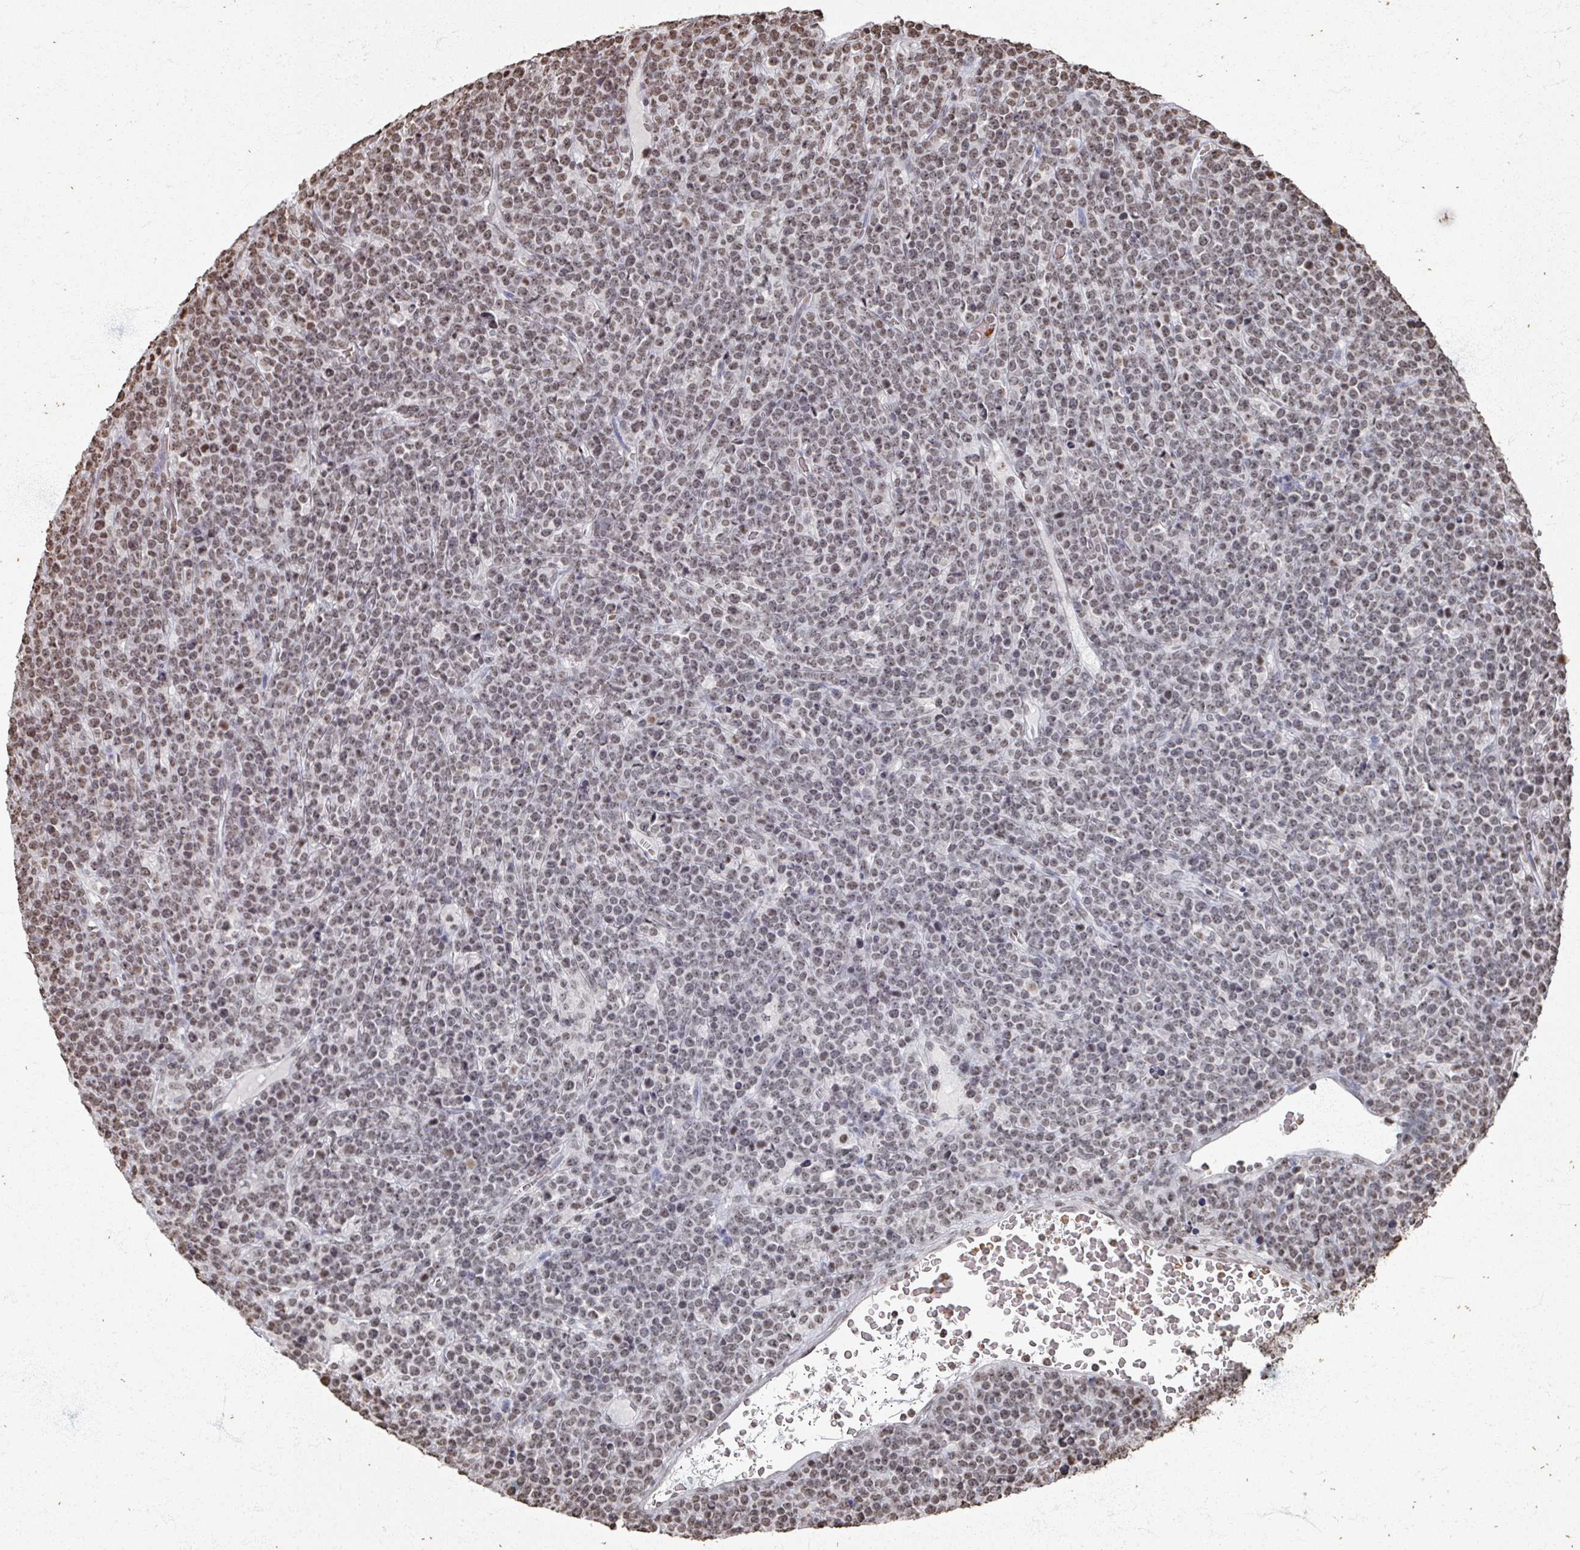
{"staining": {"intensity": "weak", "quantity": "<25%", "location": "nuclear"}, "tissue": "lymphoma", "cell_type": "Tumor cells", "image_type": "cancer", "snomed": [{"axis": "morphology", "description": "Malignant lymphoma, non-Hodgkin's type, High grade"}, {"axis": "topography", "description": "Ovary"}], "caption": "This is an immunohistochemistry photomicrograph of lymphoma. There is no expression in tumor cells.", "gene": "DCUN1D5", "patient": {"sex": "female", "age": 56}}